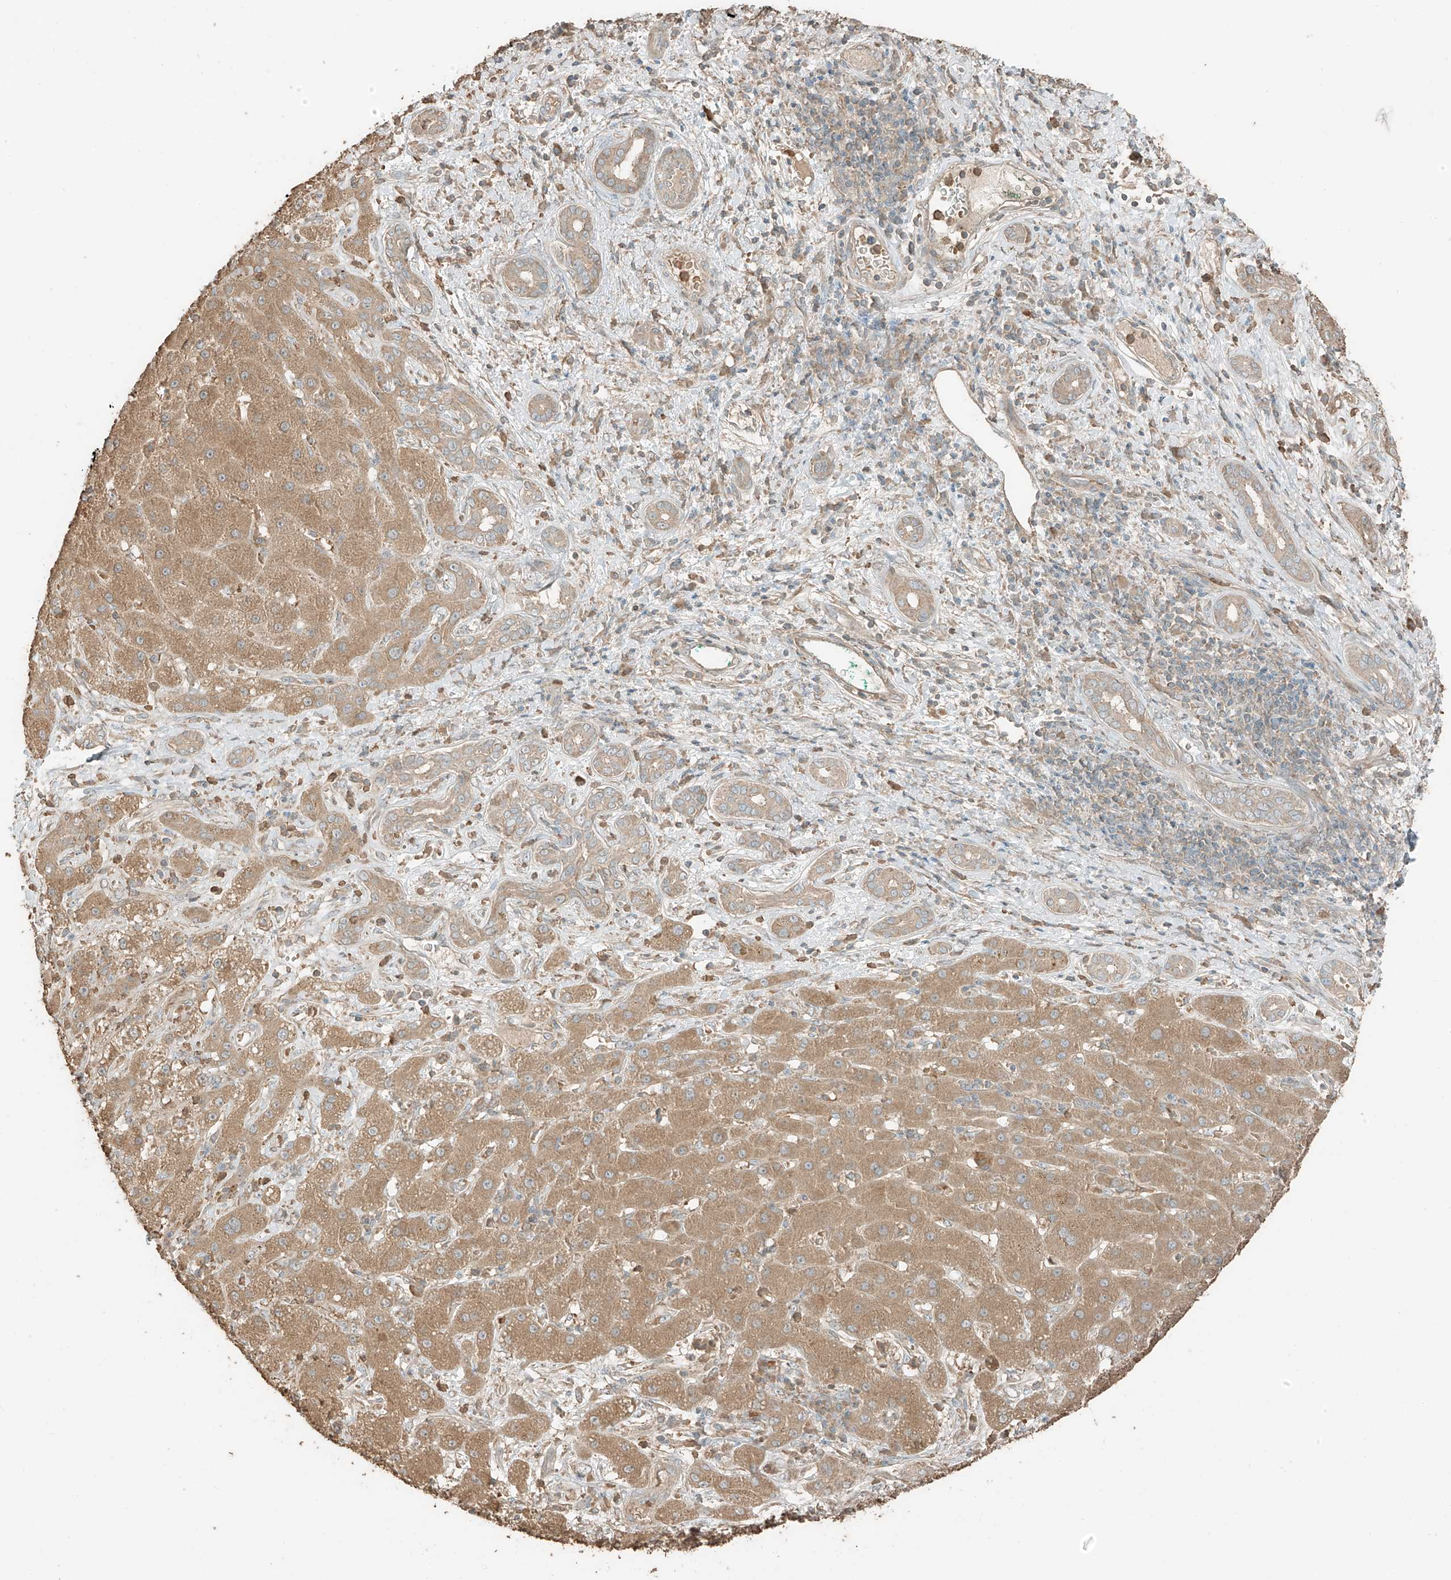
{"staining": {"intensity": "moderate", "quantity": ">75%", "location": "cytoplasmic/membranous"}, "tissue": "liver cancer", "cell_type": "Tumor cells", "image_type": "cancer", "snomed": [{"axis": "morphology", "description": "Carcinoma, Hepatocellular, NOS"}, {"axis": "topography", "description": "Liver"}], "caption": "Immunohistochemical staining of human liver cancer (hepatocellular carcinoma) demonstrates moderate cytoplasmic/membranous protein staining in approximately >75% of tumor cells.", "gene": "RFTN2", "patient": {"sex": "male", "age": 65}}